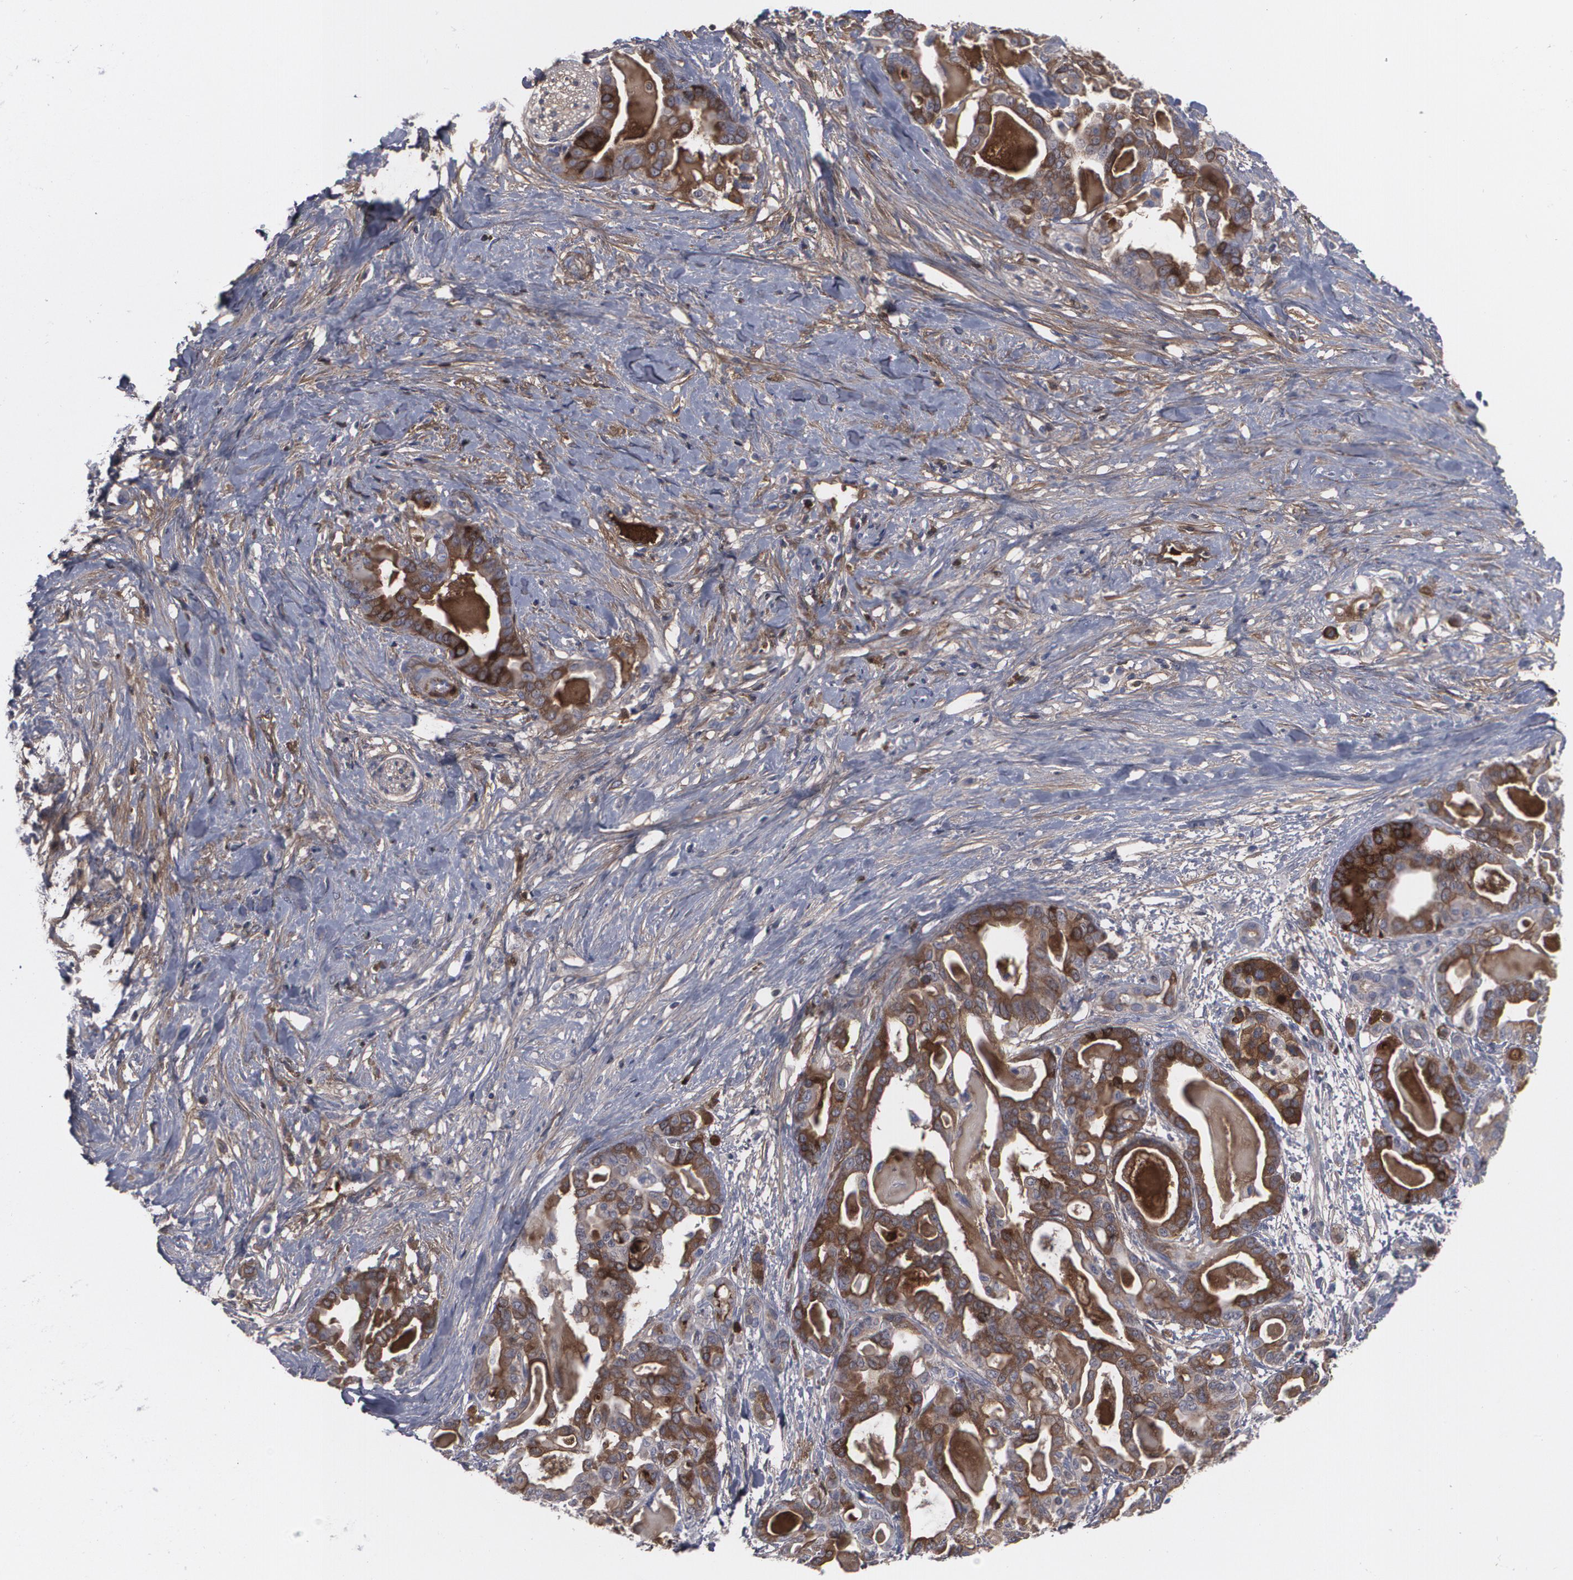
{"staining": {"intensity": "moderate", "quantity": "25%-75%", "location": "cytoplasmic/membranous"}, "tissue": "pancreatic cancer", "cell_type": "Tumor cells", "image_type": "cancer", "snomed": [{"axis": "morphology", "description": "Adenocarcinoma, NOS"}, {"axis": "topography", "description": "Pancreas"}], "caption": "The photomicrograph shows immunohistochemical staining of adenocarcinoma (pancreatic). There is moderate cytoplasmic/membranous expression is seen in approximately 25%-75% of tumor cells.", "gene": "LRG1", "patient": {"sex": "male", "age": 63}}